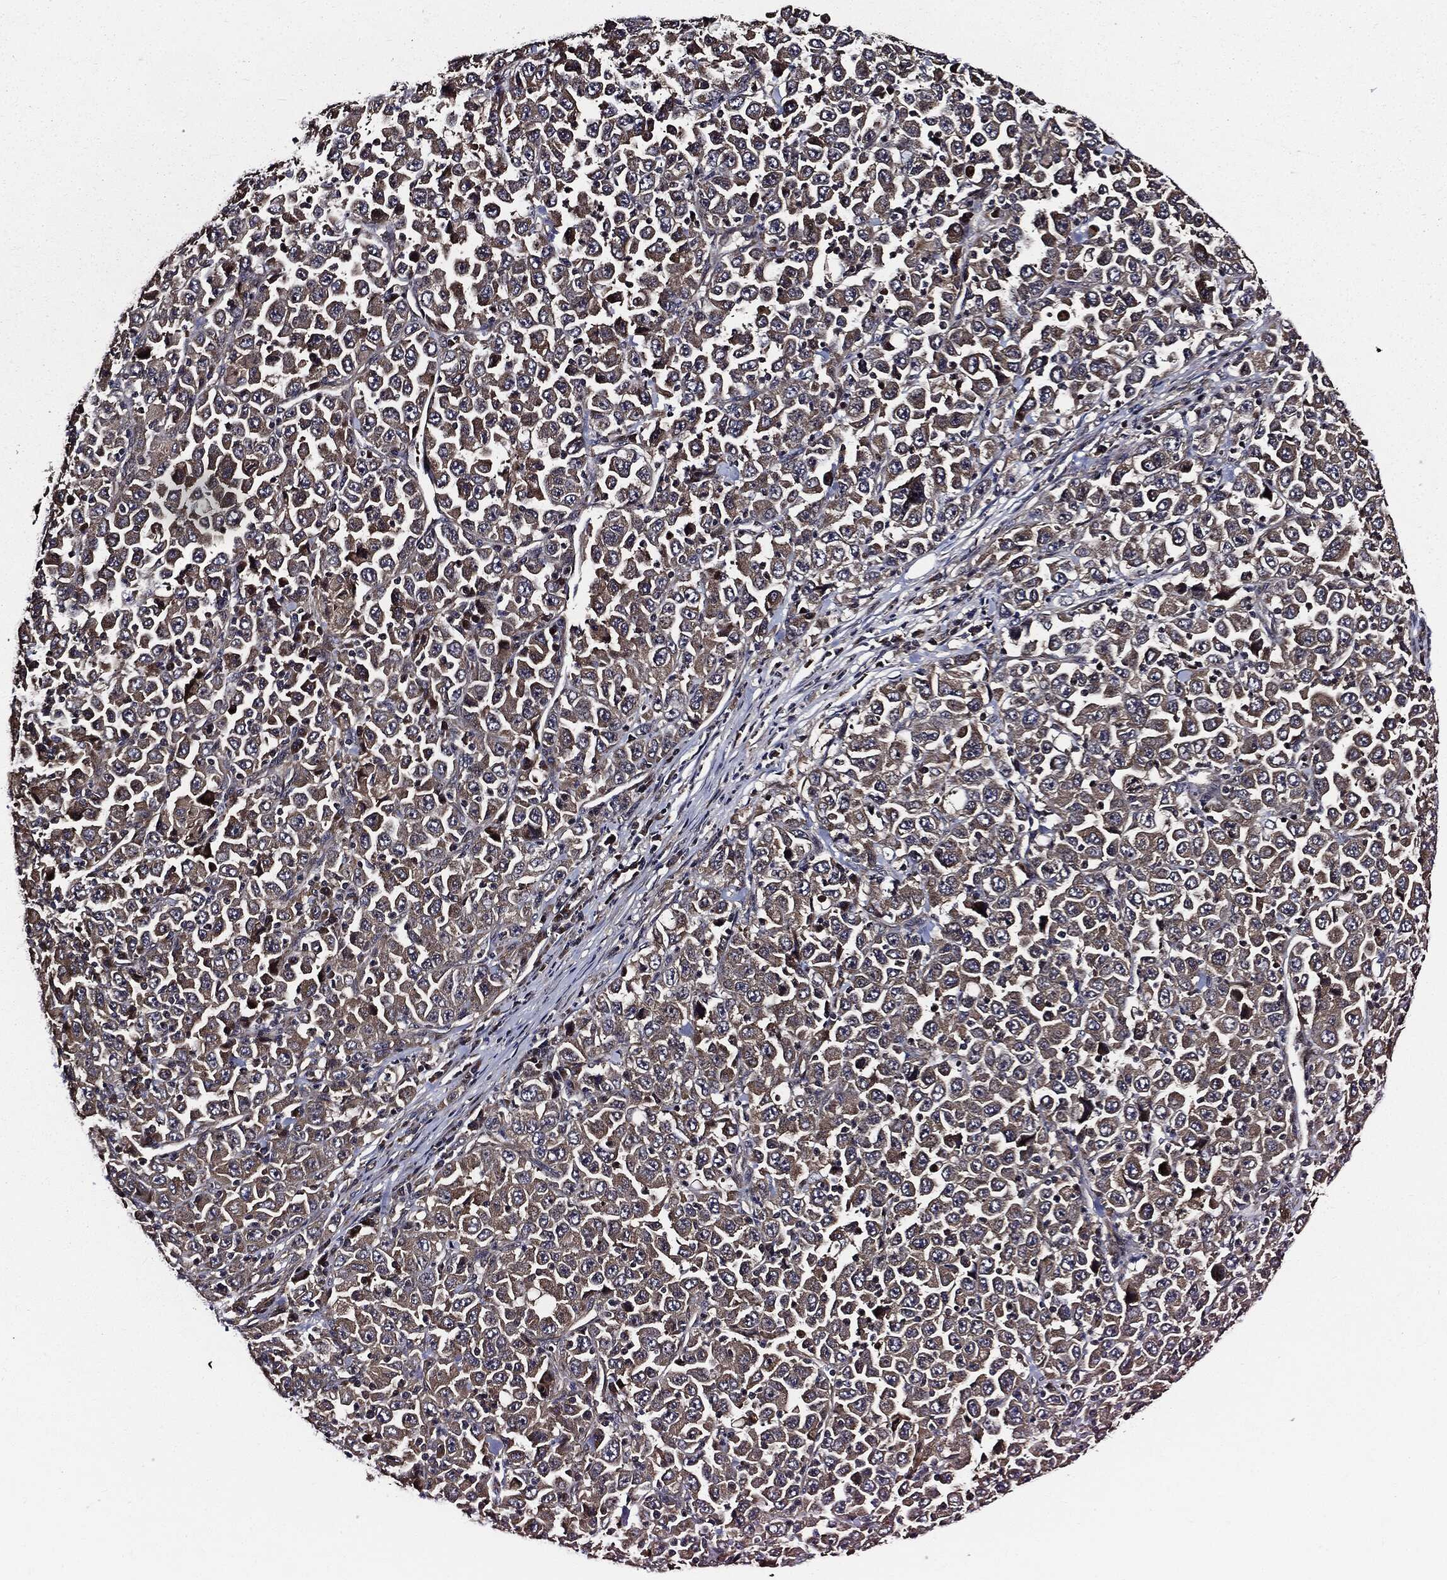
{"staining": {"intensity": "weak", "quantity": "25%-75%", "location": "cytoplasmic/membranous"}, "tissue": "stomach cancer", "cell_type": "Tumor cells", "image_type": "cancer", "snomed": [{"axis": "morphology", "description": "Normal tissue, NOS"}, {"axis": "morphology", "description": "Adenocarcinoma, NOS"}, {"axis": "topography", "description": "Stomach, upper"}, {"axis": "topography", "description": "Stomach"}], "caption": "This image reveals stomach cancer (adenocarcinoma) stained with immunohistochemistry (IHC) to label a protein in brown. The cytoplasmic/membranous of tumor cells show weak positivity for the protein. Nuclei are counter-stained blue.", "gene": "HTT", "patient": {"sex": "male", "age": 59}}